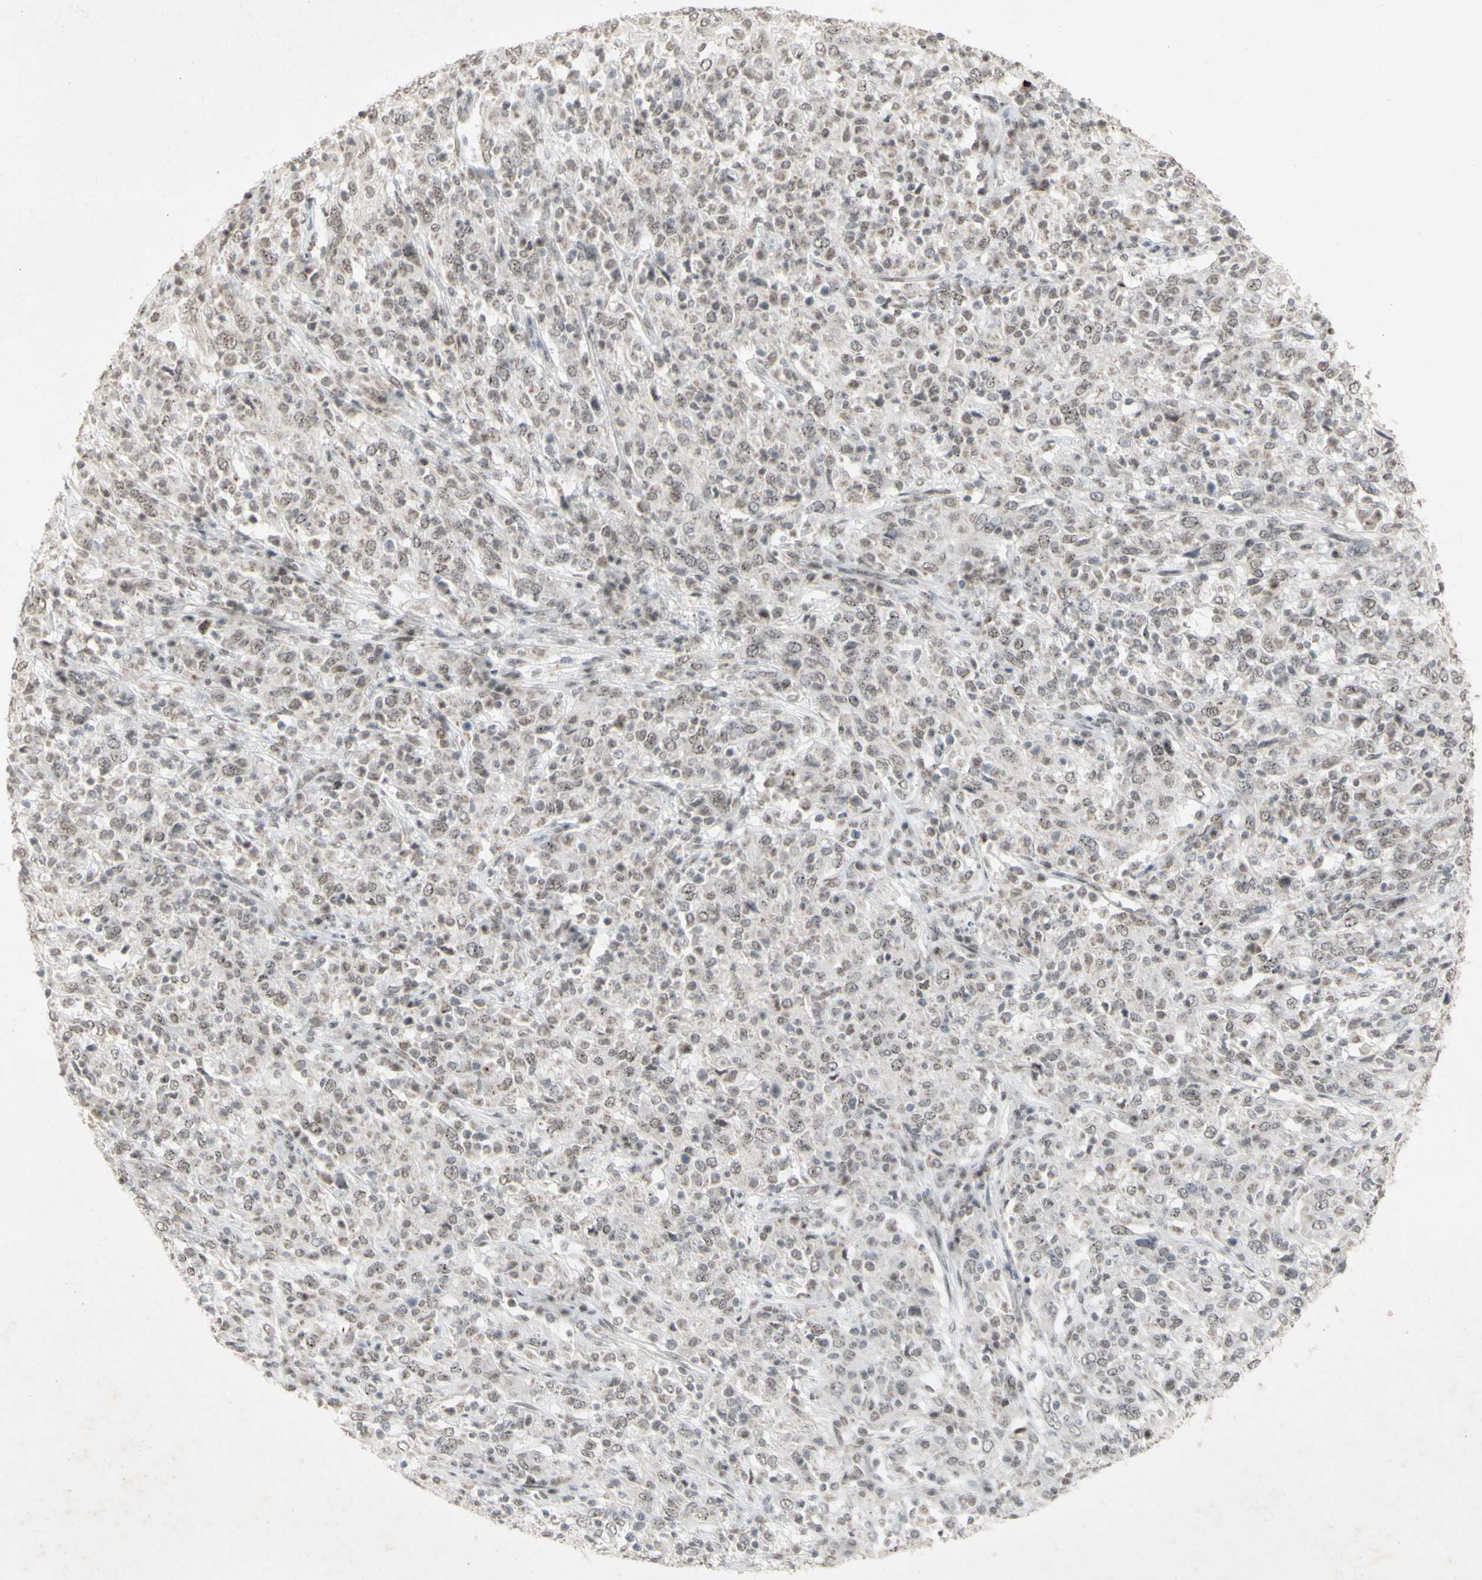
{"staining": {"intensity": "weak", "quantity": "25%-75%", "location": "nuclear"}, "tissue": "cervical cancer", "cell_type": "Tumor cells", "image_type": "cancer", "snomed": [{"axis": "morphology", "description": "Squamous cell carcinoma, NOS"}, {"axis": "topography", "description": "Cervix"}], "caption": "Squamous cell carcinoma (cervical) stained with a protein marker displays weak staining in tumor cells.", "gene": "CENPB", "patient": {"sex": "female", "age": 46}}